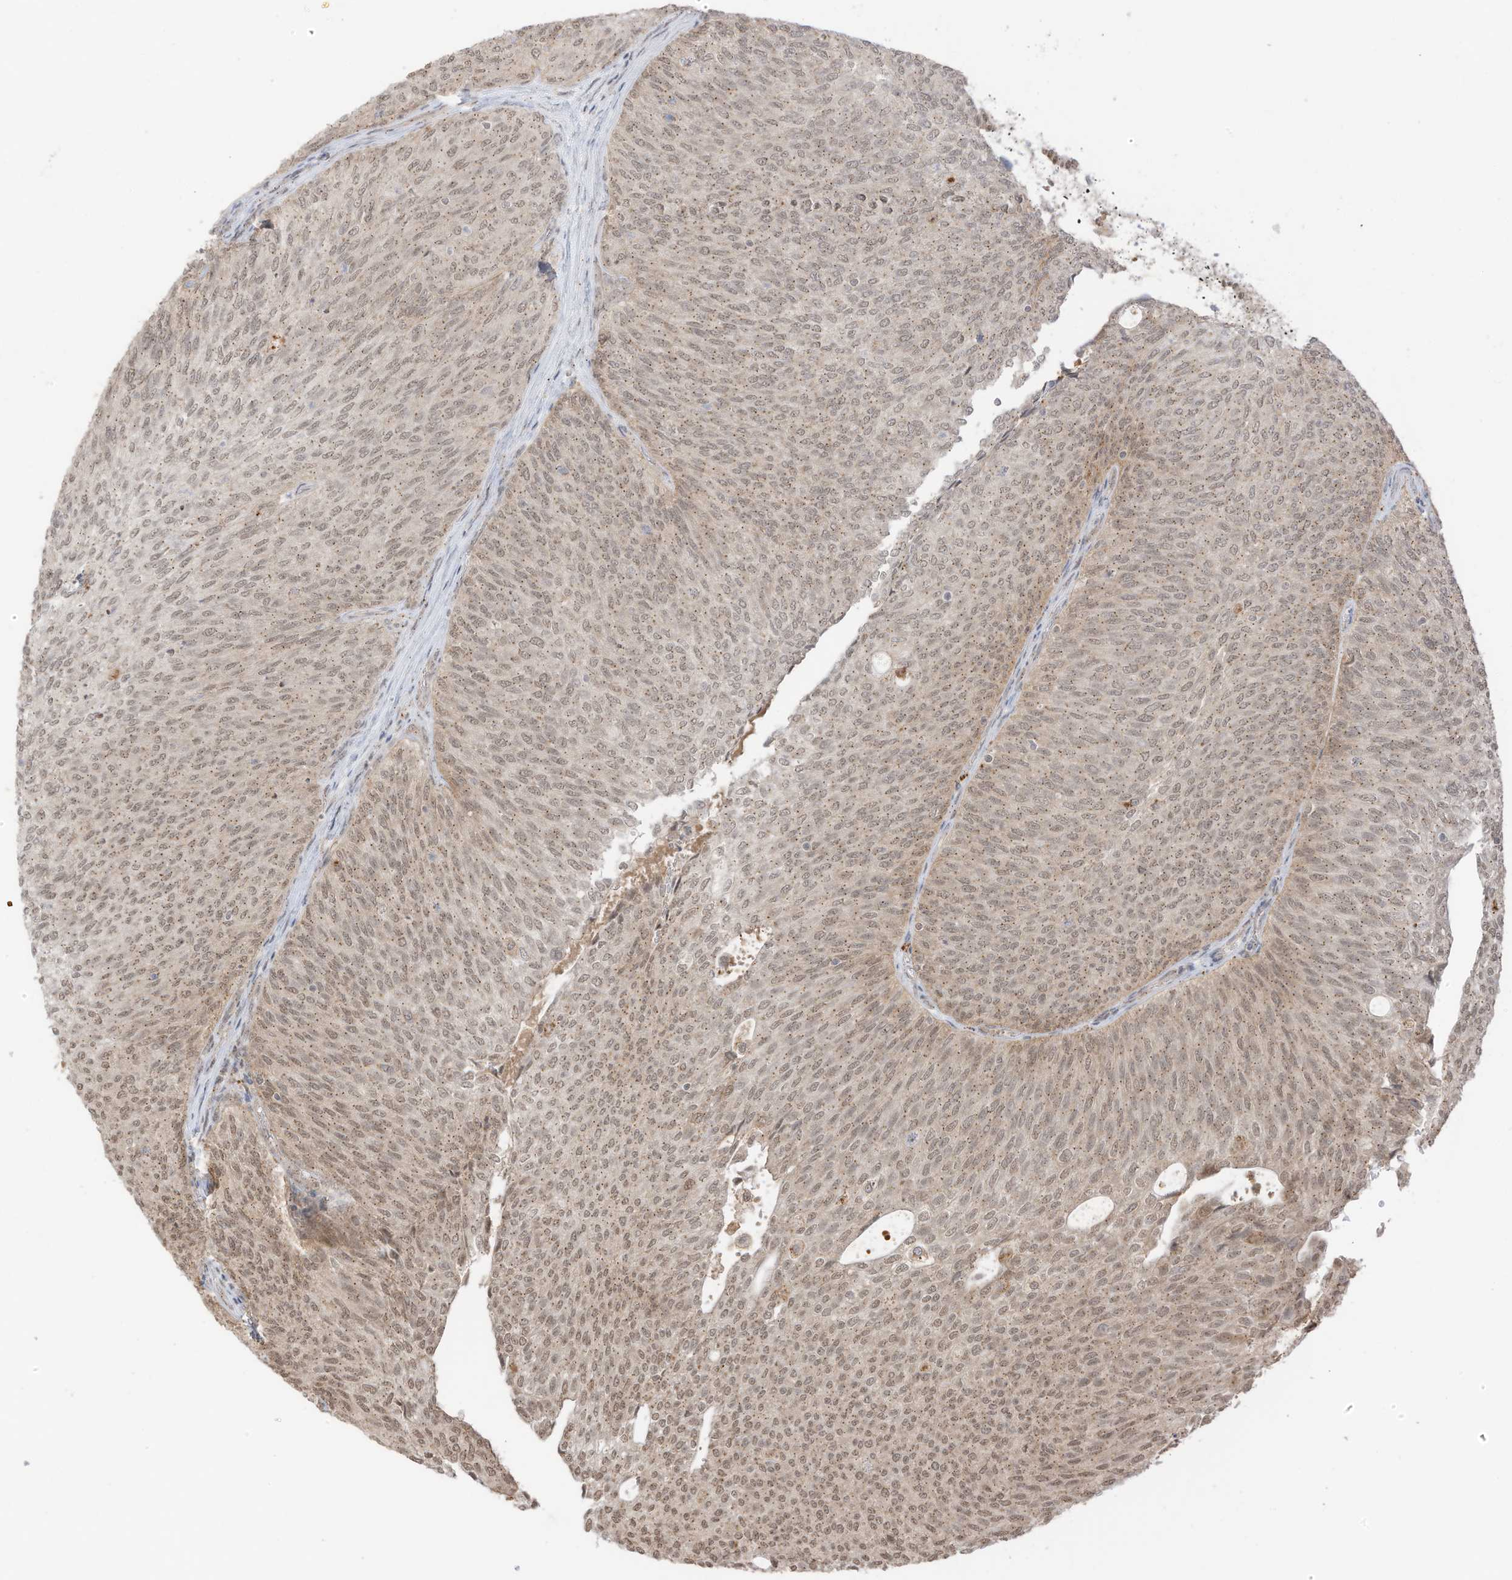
{"staining": {"intensity": "moderate", "quantity": "25%-75%", "location": "cytoplasmic/membranous"}, "tissue": "urothelial cancer", "cell_type": "Tumor cells", "image_type": "cancer", "snomed": [{"axis": "morphology", "description": "Urothelial carcinoma, Low grade"}, {"axis": "topography", "description": "Urinary bladder"}], "caption": "High-power microscopy captured an IHC micrograph of urothelial carcinoma (low-grade), revealing moderate cytoplasmic/membranous staining in about 25%-75% of tumor cells. (IHC, brightfield microscopy, high magnification).", "gene": "N4BP3", "patient": {"sex": "female", "age": 79}}